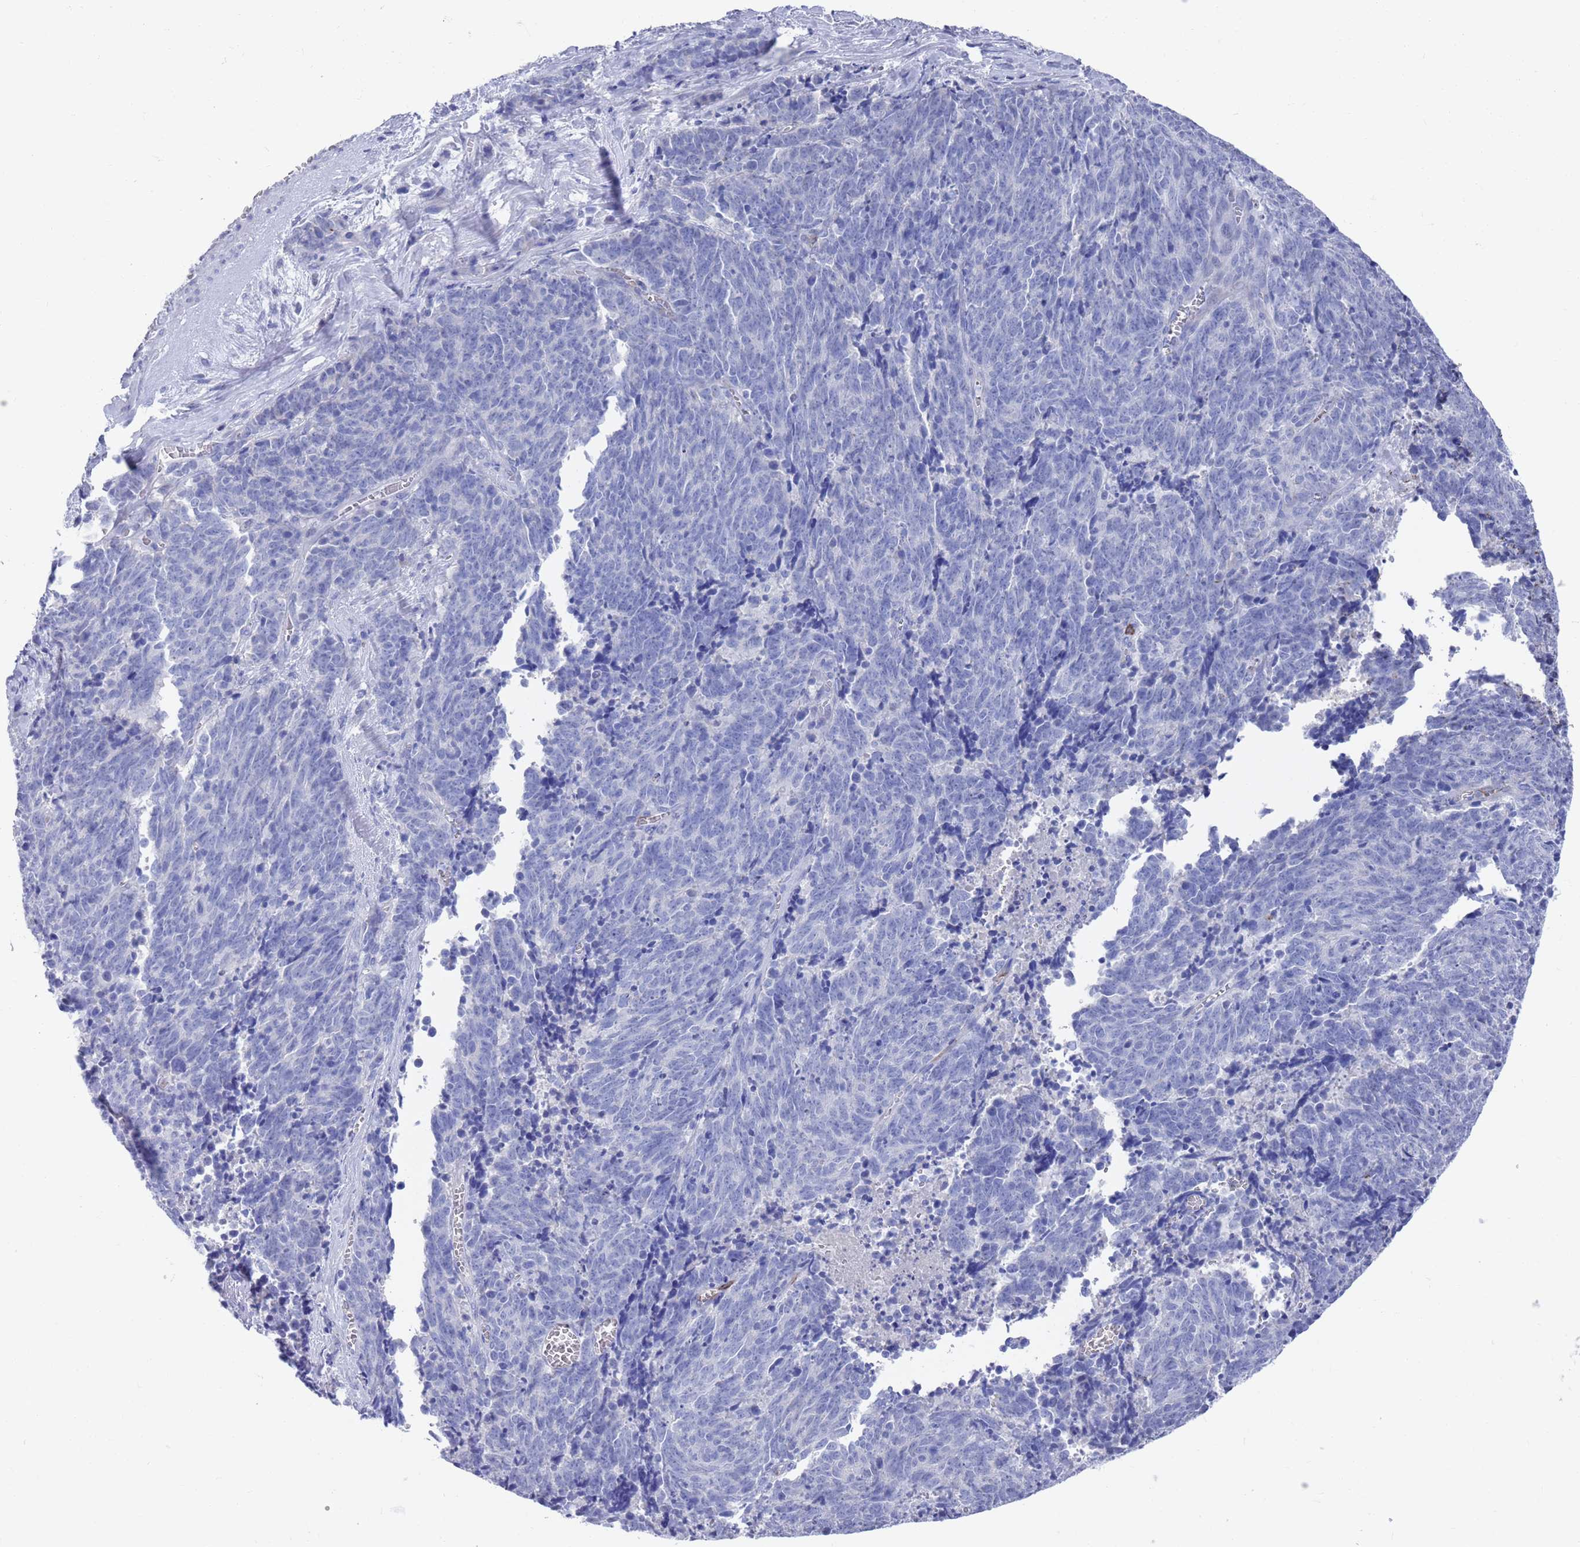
{"staining": {"intensity": "negative", "quantity": "none", "location": "none"}, "tissue": "cervical cancer", "cell_type": "Tumor cells", "image_type": "cancer", "snomed": [{"axis": "morphology", "description": "Squamous cell carcinoma, NOS"}, {"axis": "topography", "description": "Cervix"}], "caption": "An IHC histopathology image of cervical cancer is shown. There is no staining in tumor cells of cervical cancer.", "gene": "MTMR2", "patient": {"sex": "female", "age": 29}}